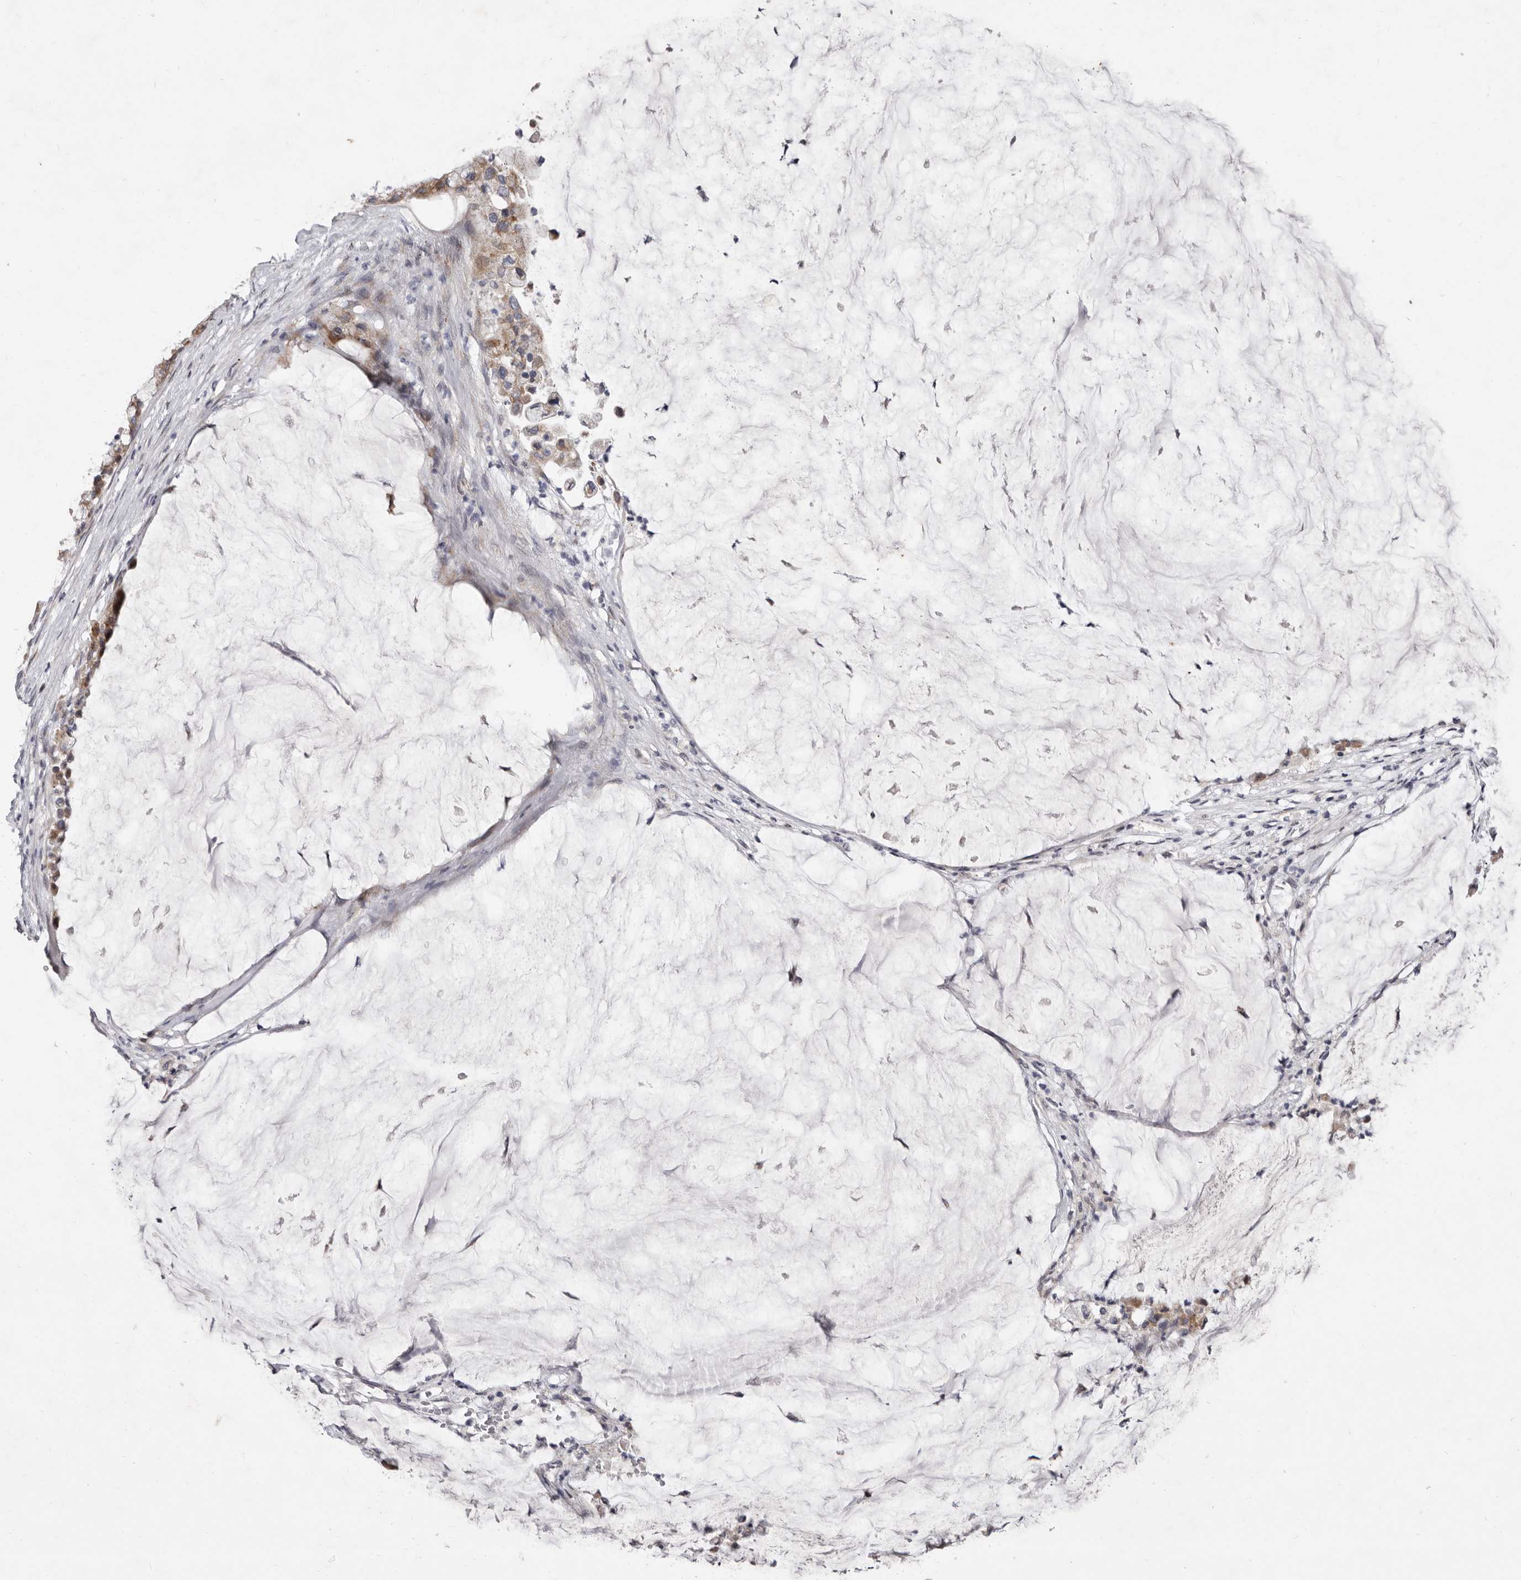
{"staining": {"intensity": "moderate", "quantity": ">75%", "location": "cytoplasmic/membranous"}, "tissue": "pancreatic cancer", "cell_type": "Tumor cells", "image_type": "cancer", "snomed": [{"axis": "morphology", "description": "Adenocarcinoma, NOS"}, {"axis": "topography", "description": "Pancreas"}], "caption": "Human adenocarcinoma (pancreatic) stained for a protein (brown) exhibits moderate cytoplasmic/membranous positive expression in about >75% of tumor cells.", "gene": "TIMM17B", "patient": {"sex": "male", "age": 41}}